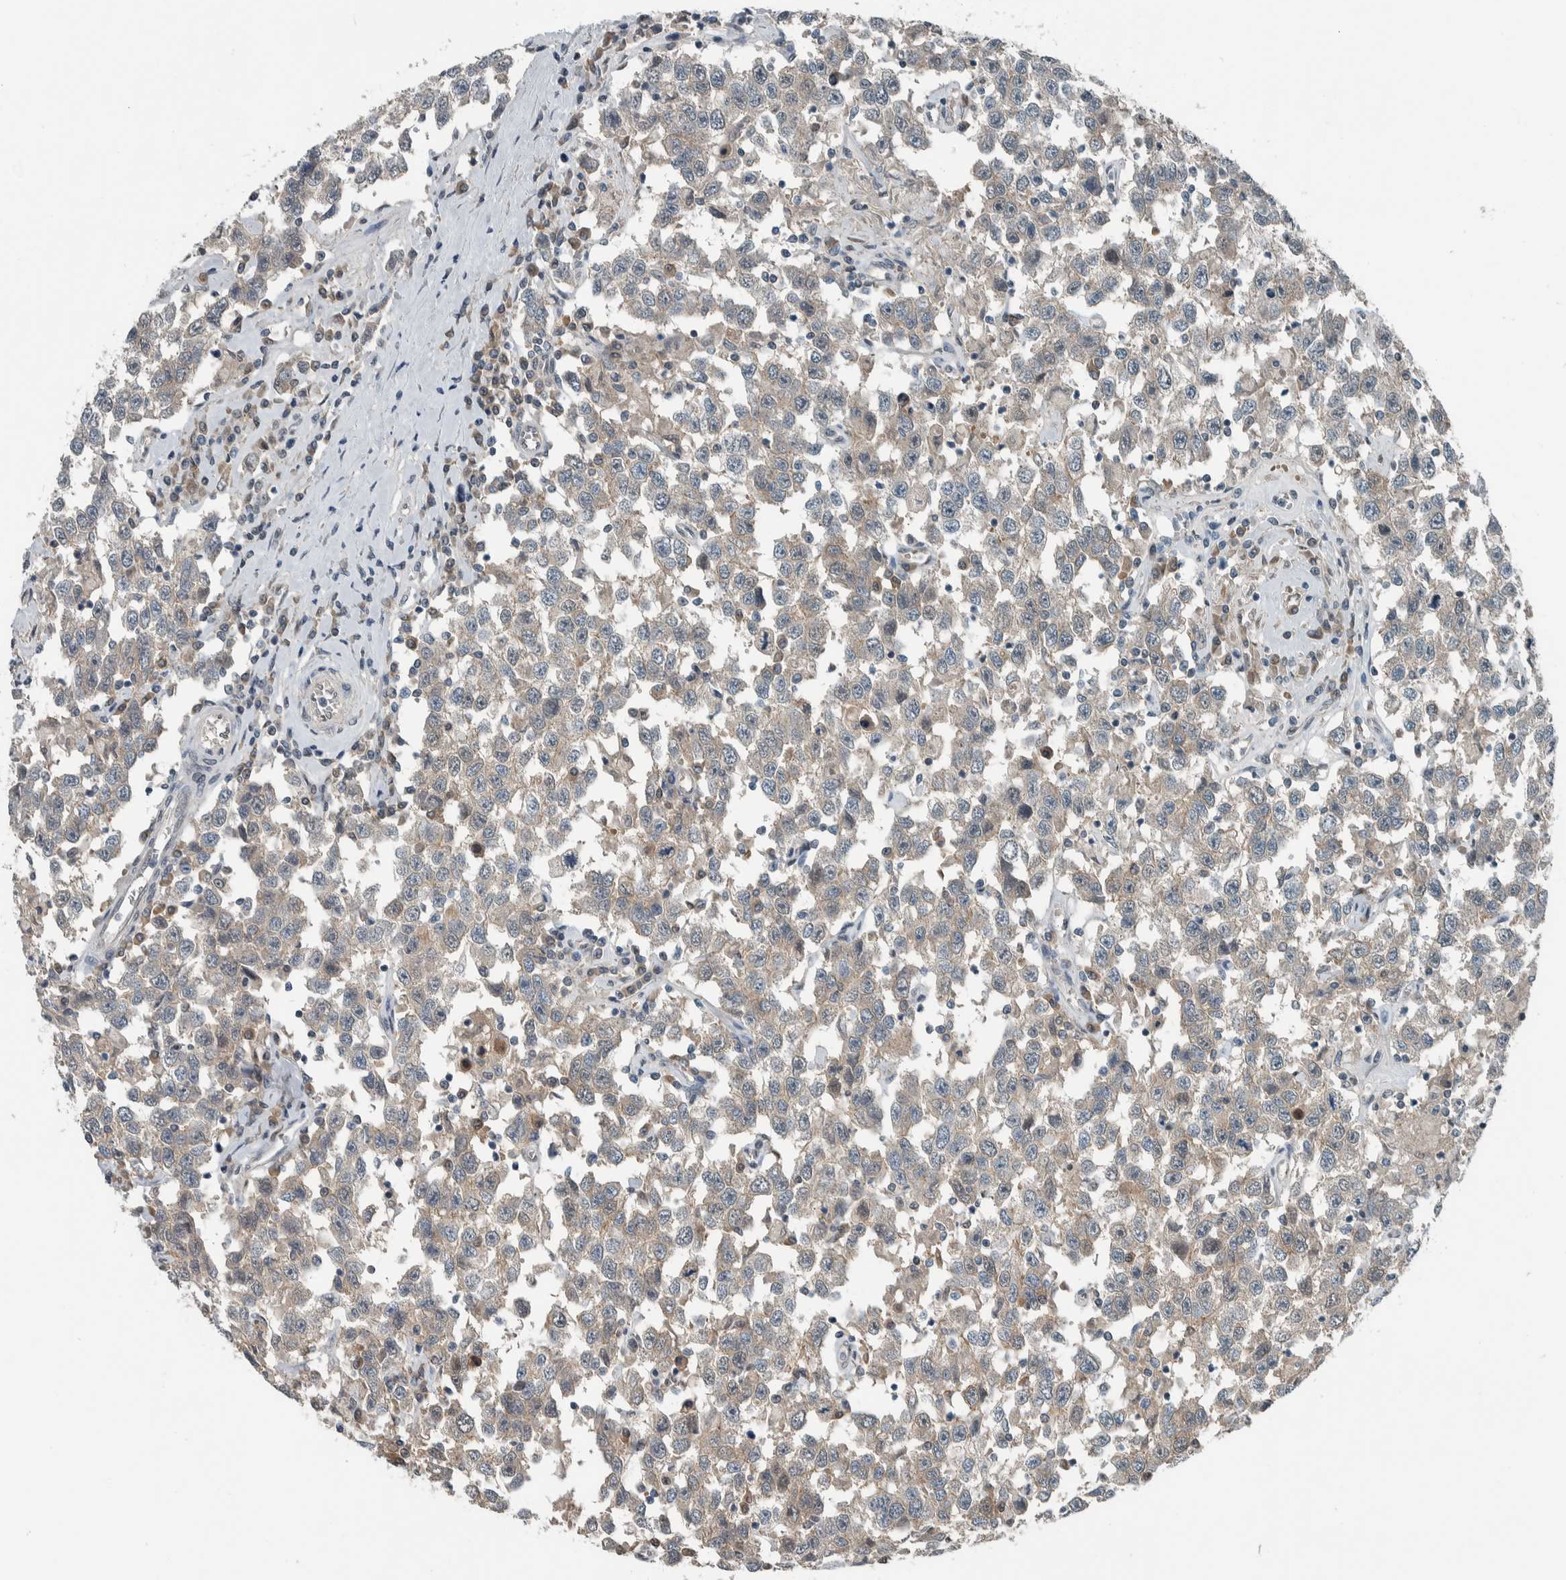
{"staining": {"intensity": "weak", "quantity": "<25%", "location": "cytoplasmic/membranous"}, "tissue": "testis cancer", "cell_type": "Tumor cells", "image_type": "cancer", "snomed": [{"axis": "morphology", "description": "Seminoma, NOS"}, {"axis": "topography", "description": "Testis"}], "caption": "There is no significant positivity in tumor cells of testis cancer (seminoma).", "gene": "ALAD", "patient": {"sex": "male", "age": 41}}